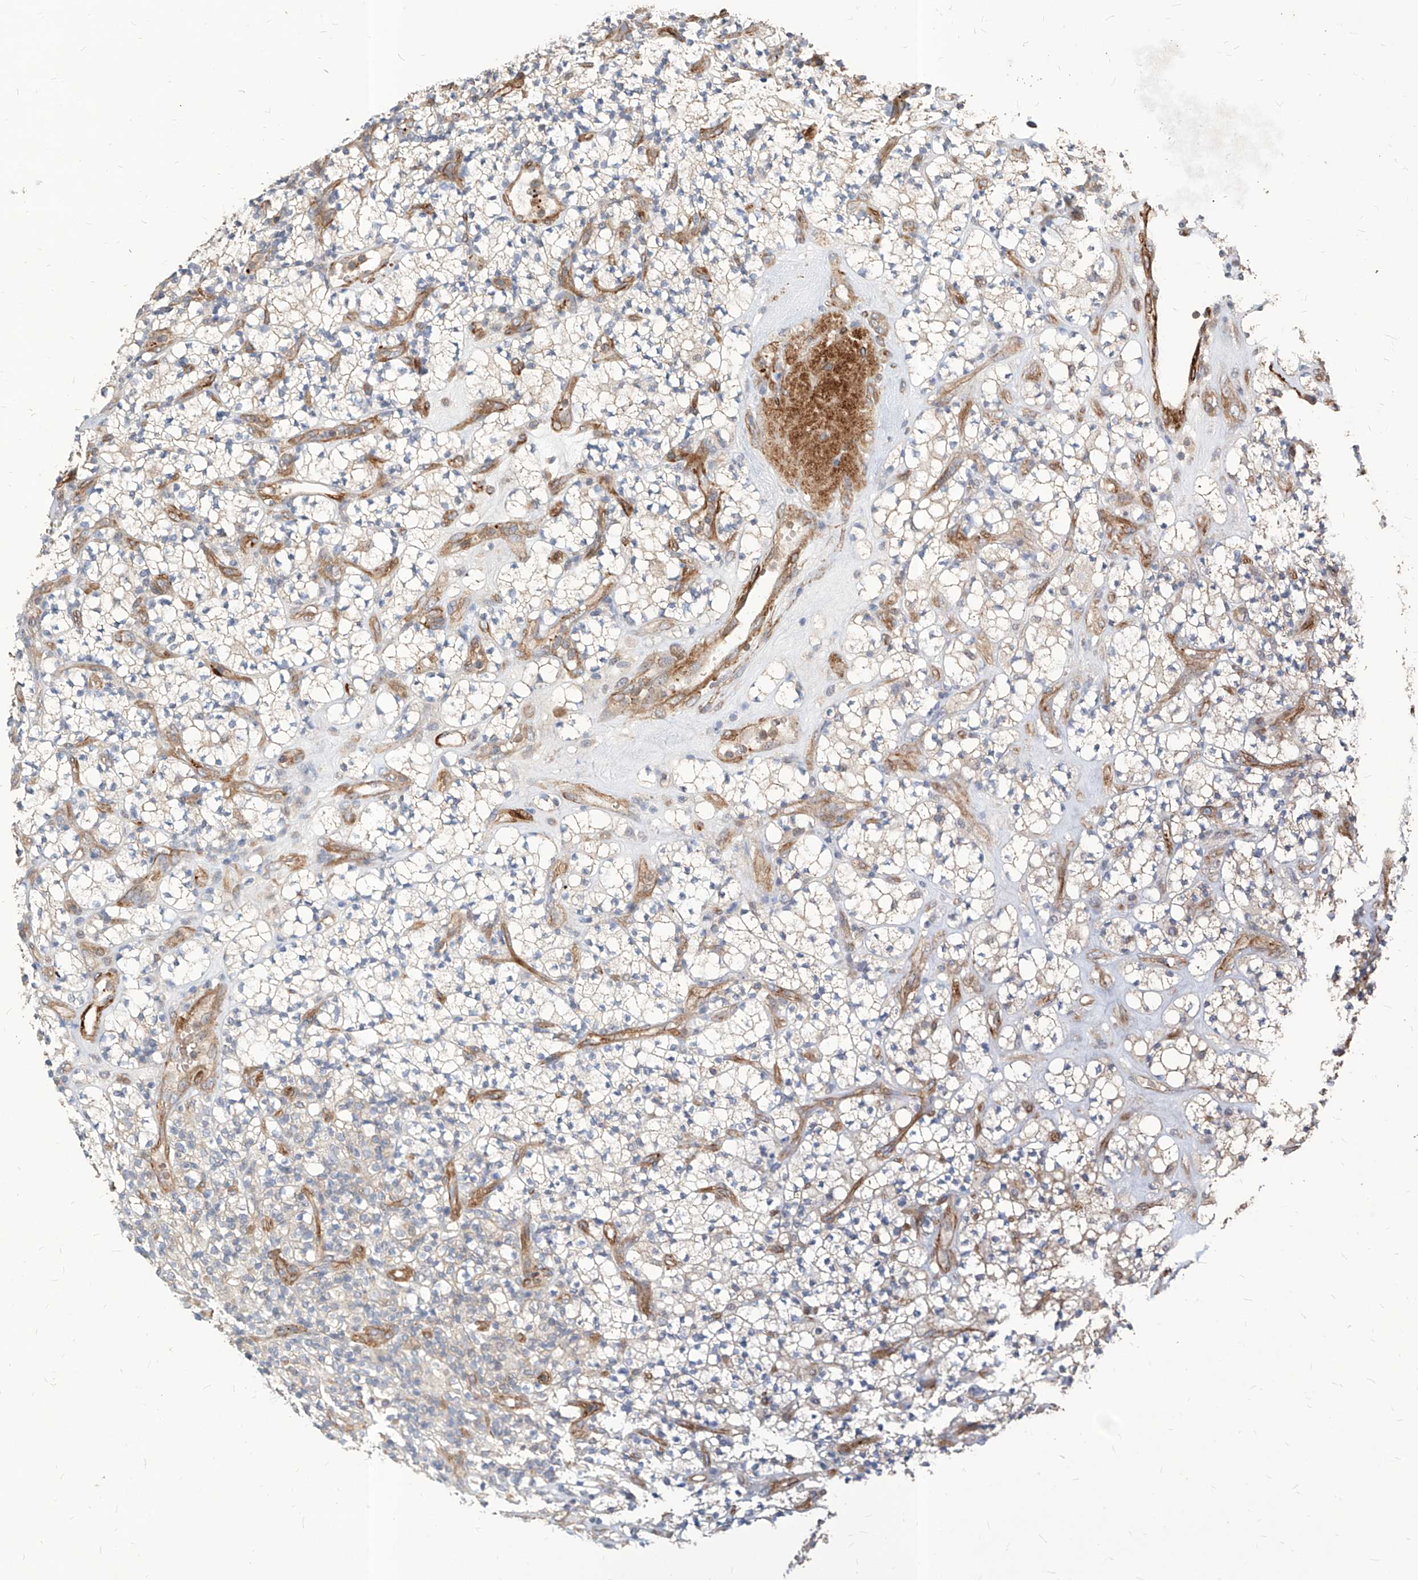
{"staining": {"intensity": "negative", "quantity": "none", "location": "none"}, "tissue": "renal cancer", "cell_type": "Tumor cells", "image_type": "cancer", "snomed": [{"axis": "morphology", "description": "Adenocarcinoma, NOS"}, {"axis": "topography", "description": "Kidney"}], "caption": "Immunohistochemical staining of human renal cancer reveals no significant staining in tumor cells. The staining is performed using DAB brown chromogen with nuclei counter-stained in using hematoxylin.", "gene": "FAM83B", "patient": {"sex": "male", "age": 77}}